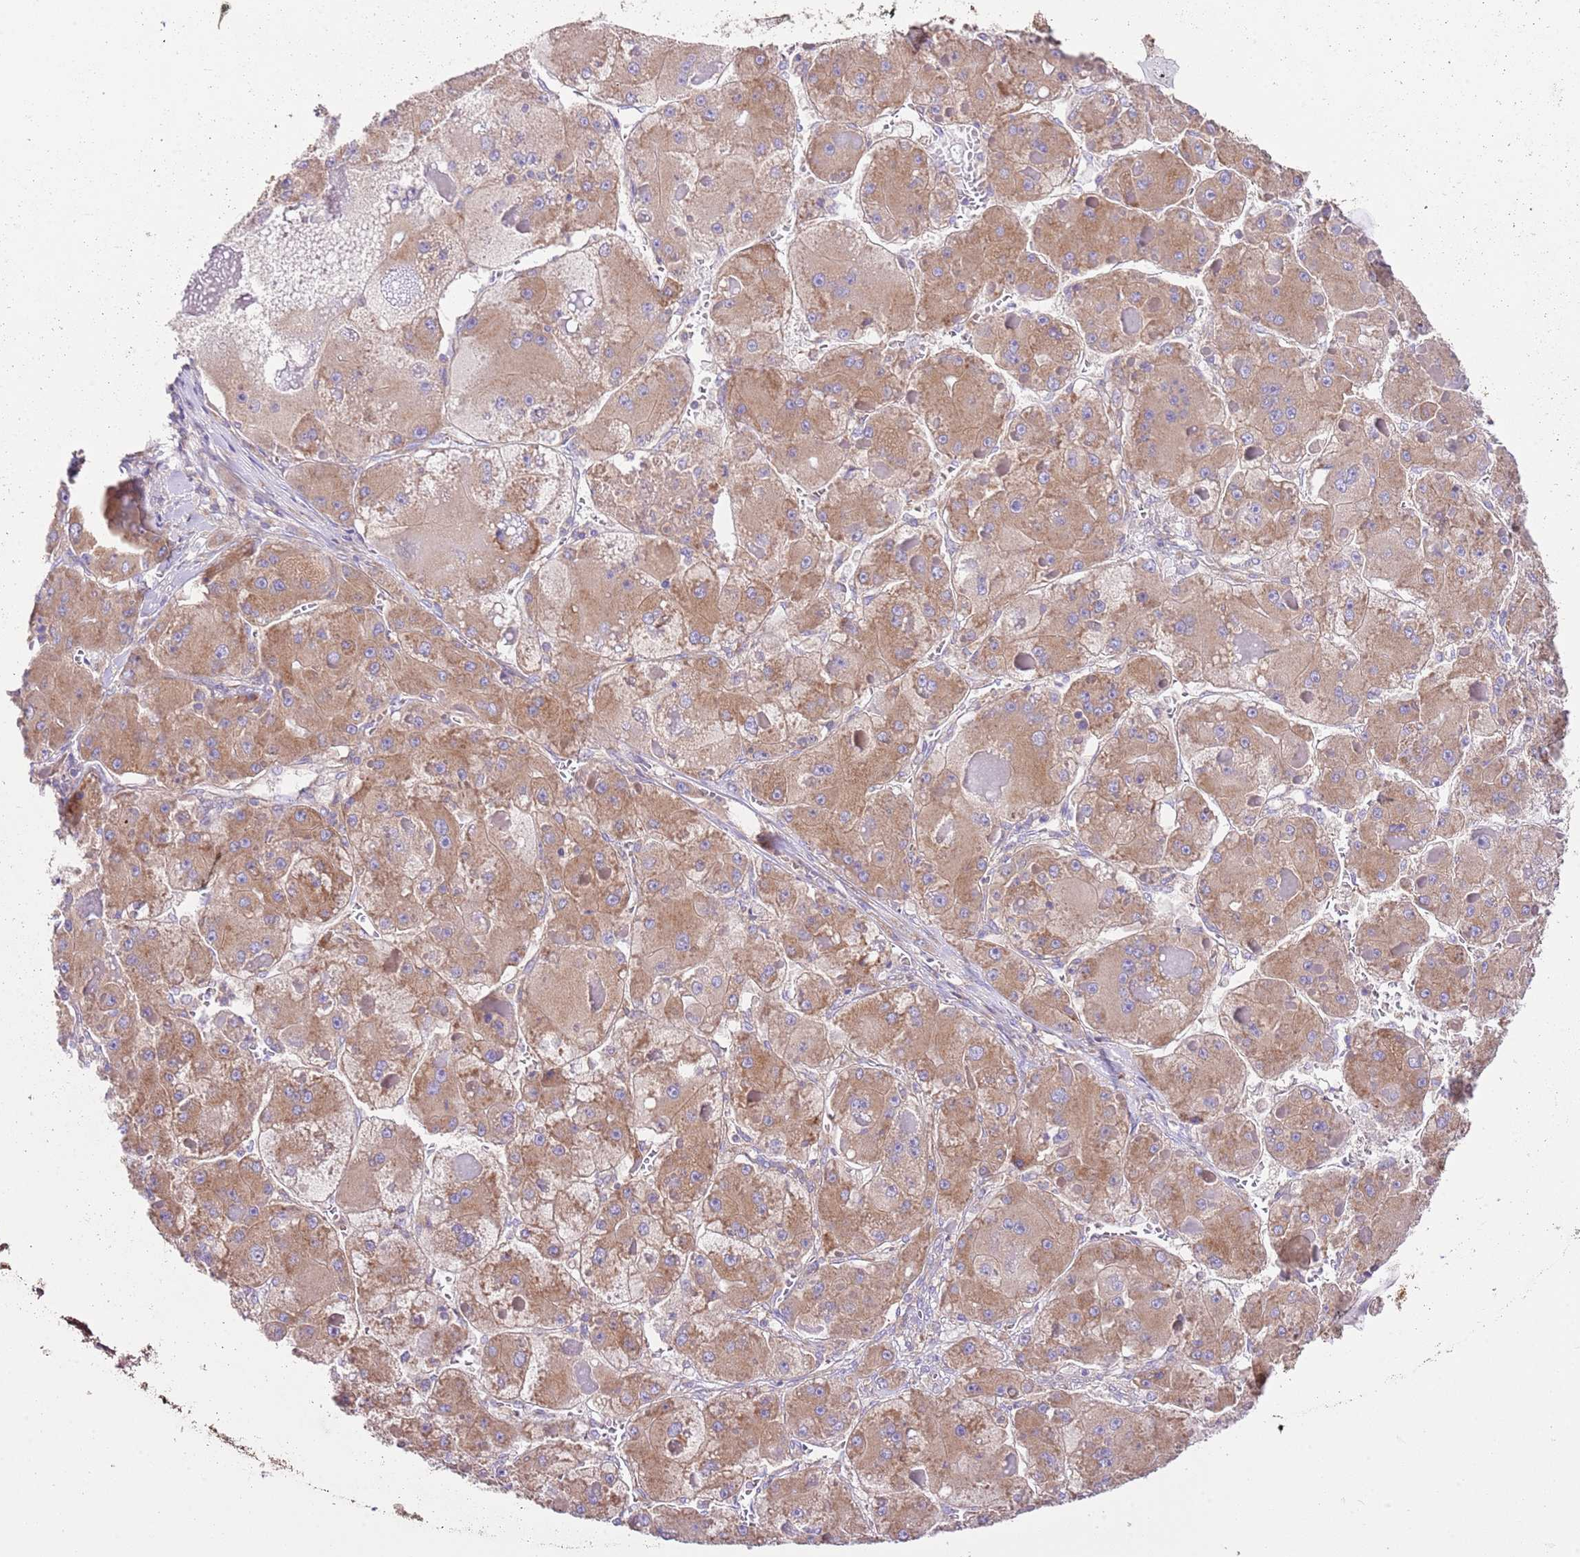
{"staining": {"intensity": "moderate", "quantity": ">75%", "location": "cytoplasmic/membranous"}, "tissue": "liver cancer", "cell_type": "Tumor cells", "image_type": "cancer", "snomed": [{"axis": "morphology", "description": "Carcinoma, Hepatocellular, NOS"}, {"axis": "topography", "description": "Liver"}], "caption": "Approximately >75% of tumor cells in human hepatocellular carcinoma (liver) demonstrate moderate cytoplasmic/membranous protein staining as visualized by brown immunohistochemical staining.", "gene": "RPS10", "patient": {"sex": "female", "age": 73}}